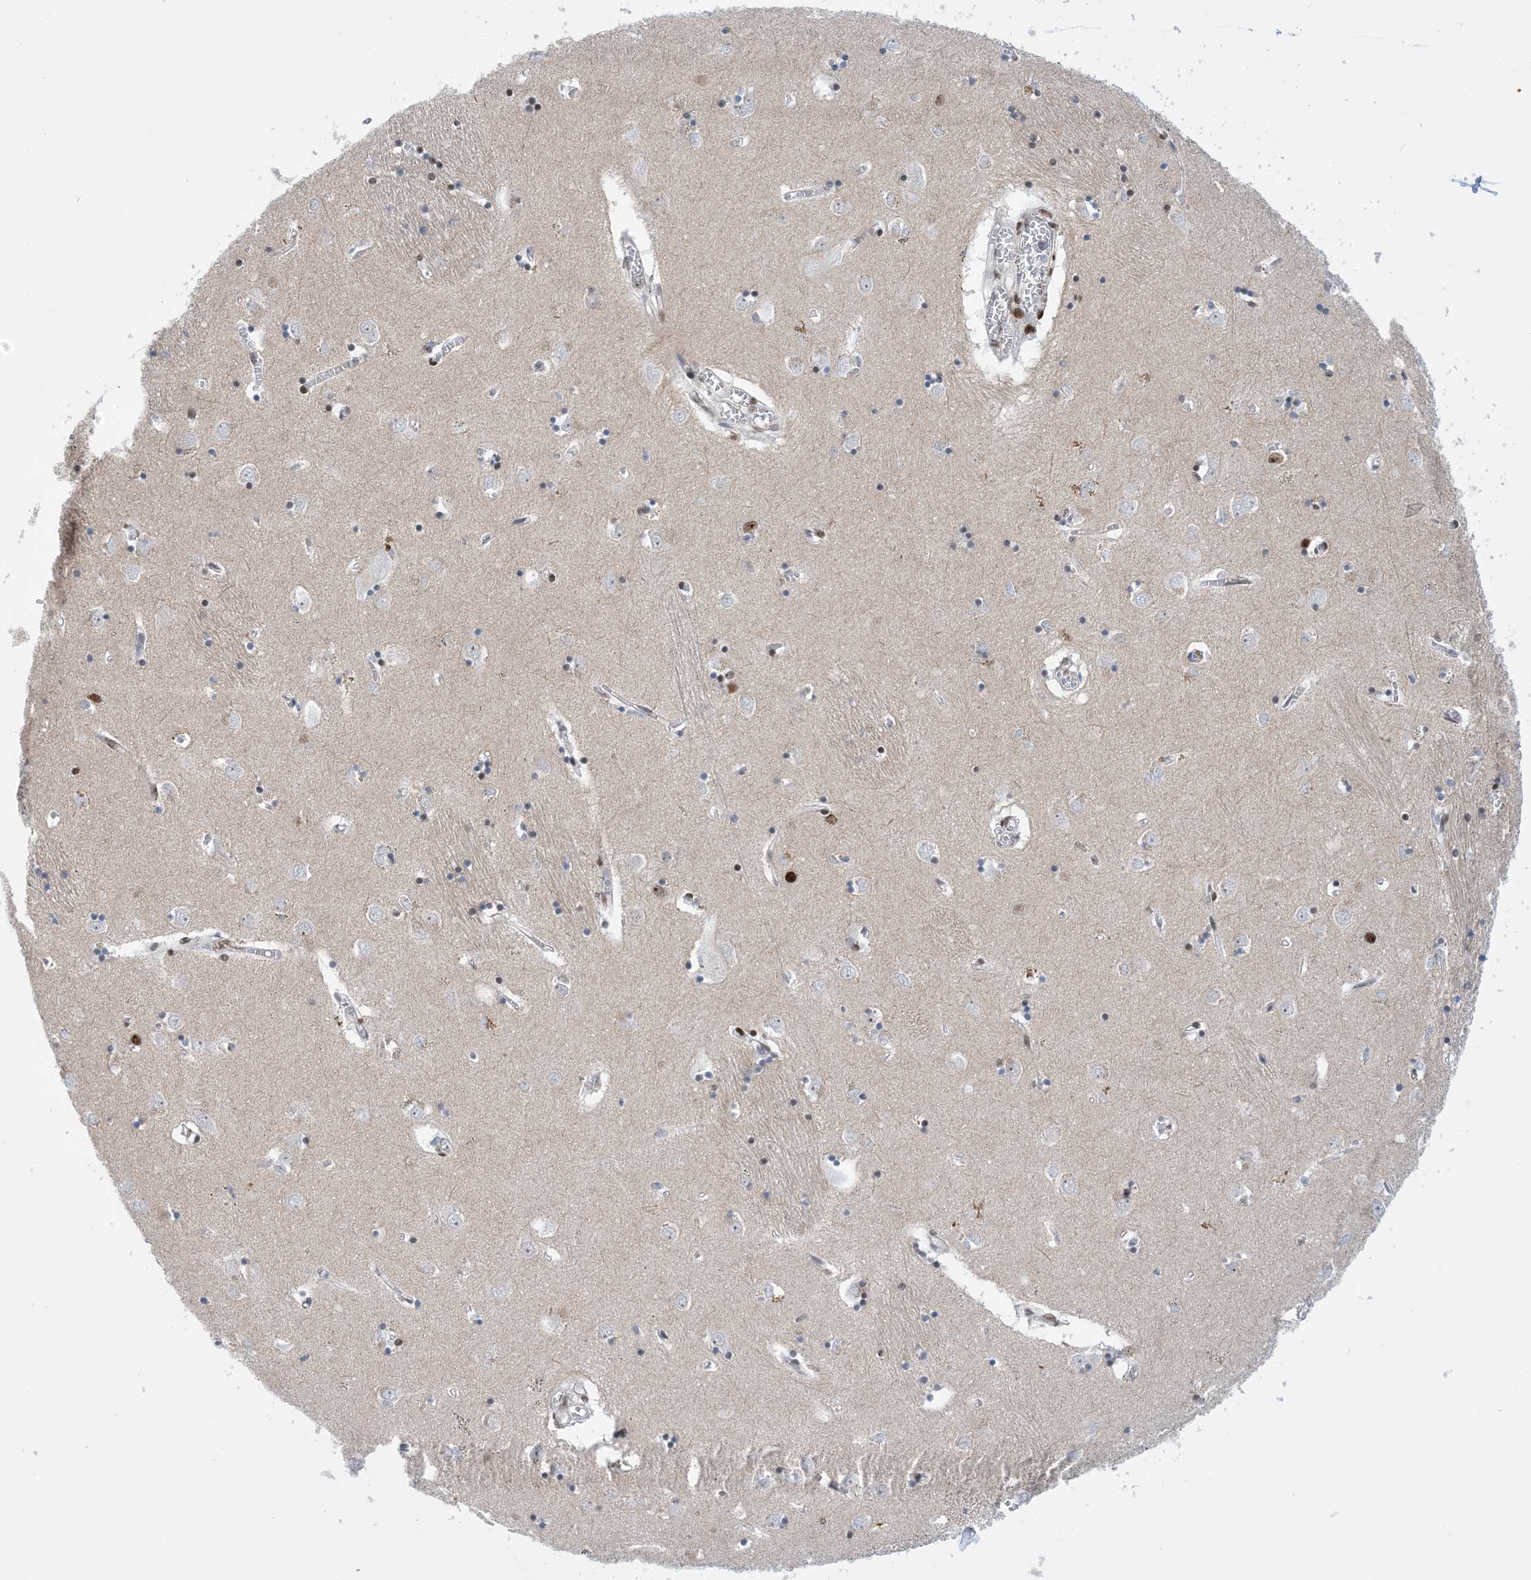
{"staining": {"intensity": "moderate", "quantity": "25%-75%", "location": "nuclear"}, "tissue": "caudate", "cell_type": "Glial cells", "image_type": "normal", "snomed": [{"axis": "morphology", "description": "Normal tissue, NOS"}, {"axis": "topography", "description": "Lateral ventricle wall"}], "caption": "Glial cells reveal medium levels of moderate nuclear staining in approximately 25%-75% of cells in benign human caudate. Immunohistochemistry stains the protein of interest in brown and the nuclei are stained blue.", "gene": "TSPYL1", "patient": {"sex": "male", "age": 70}}